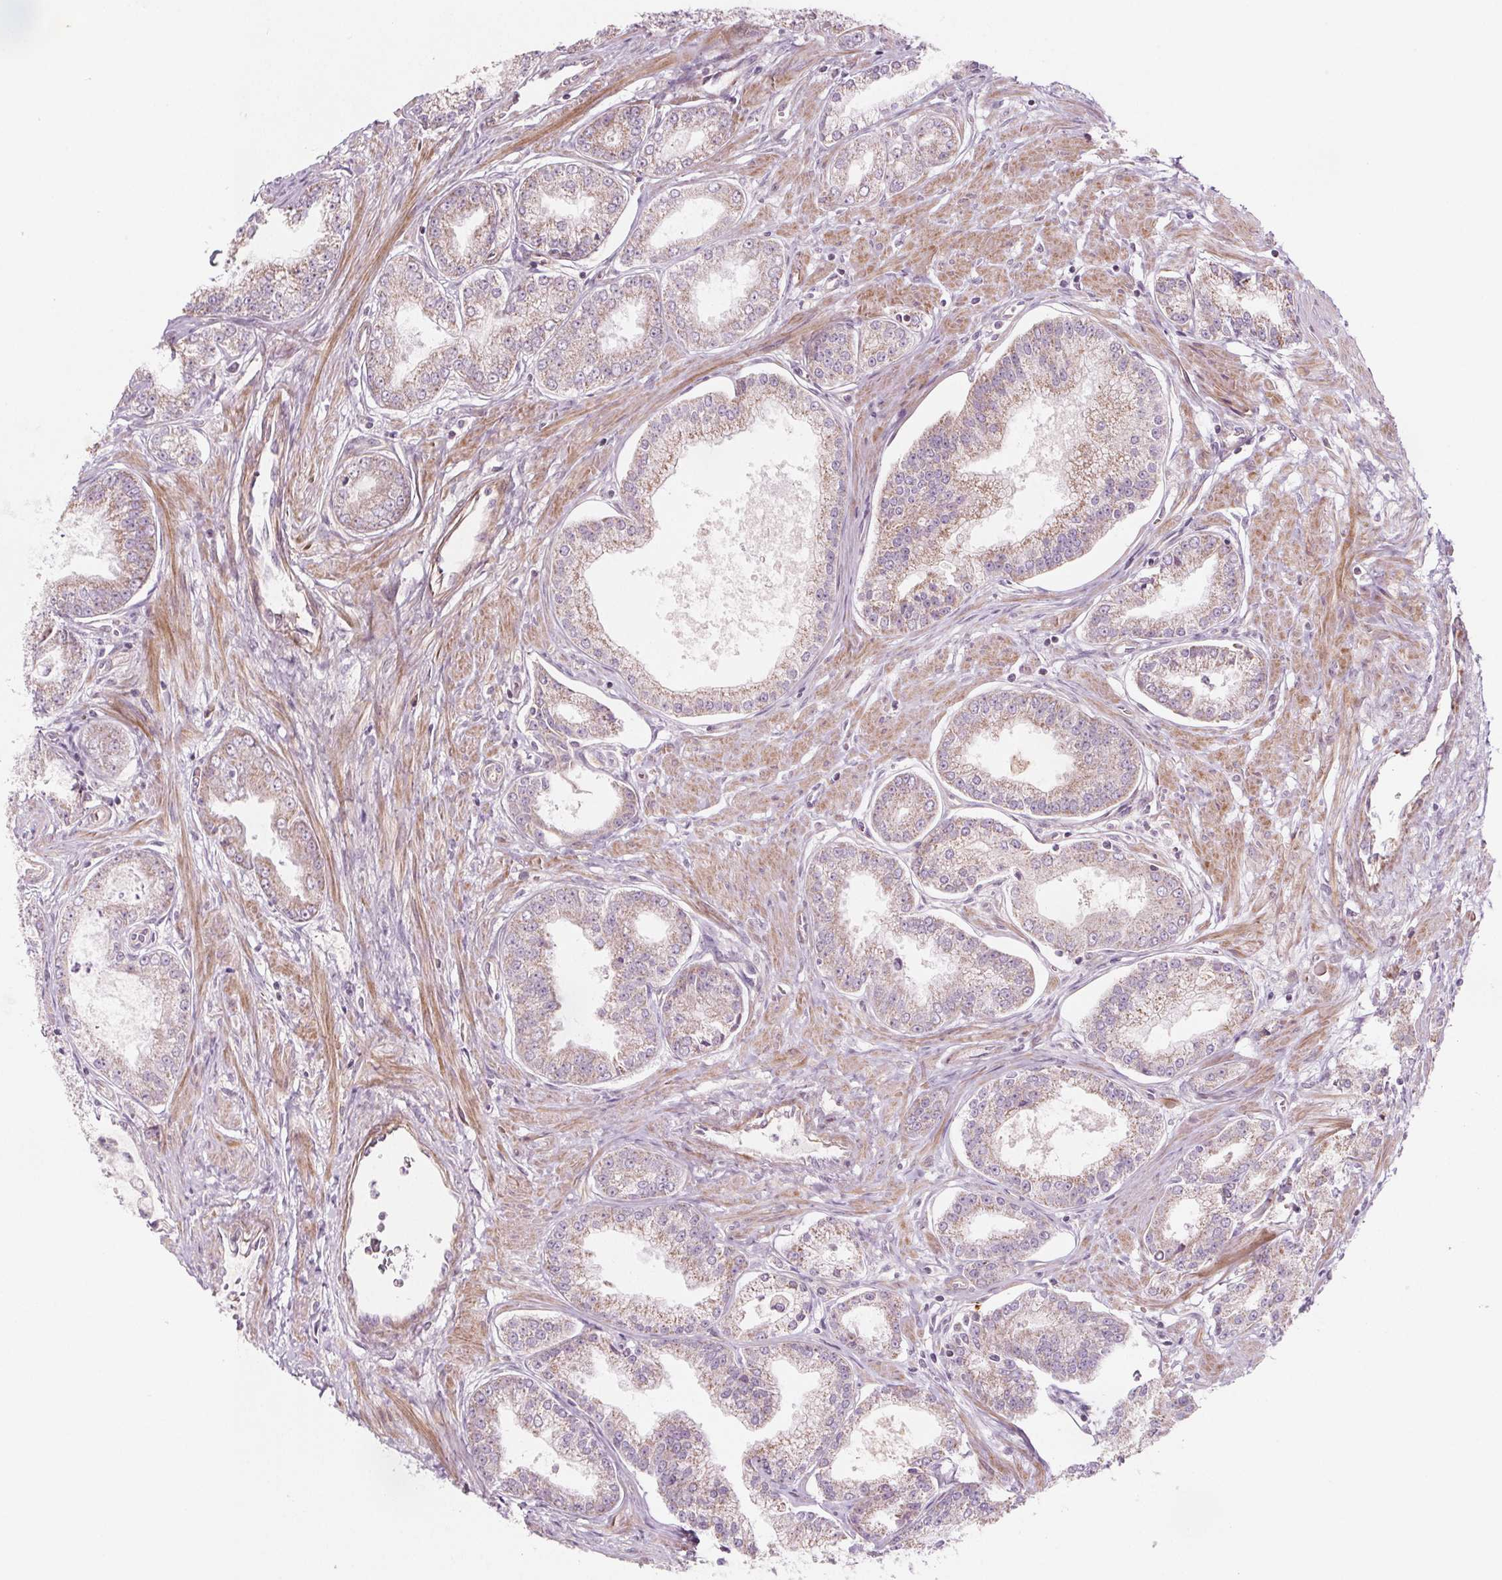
{"staining": {"intensity": "weak", "quantity": "<25%", "location": "cytoplasmic/membranous"}, "tissue": "prostate cancer", "cell_type": "Tumor cells", "image_type": "cancer", "snomed": [{"axis": "morphology", "description": "Adenocarcinoma, NOS"}, {"axis": "topography", "description": "Prostate"}], "caption": "A high-resolution histopathology image shows immunohistochemistry (IHC) staining of prostate adenocarcinoma, which exhibits no significant staining in tumor cells.", "gene": "ADAM33", "patient": {"sex": "male", "age": 71}}